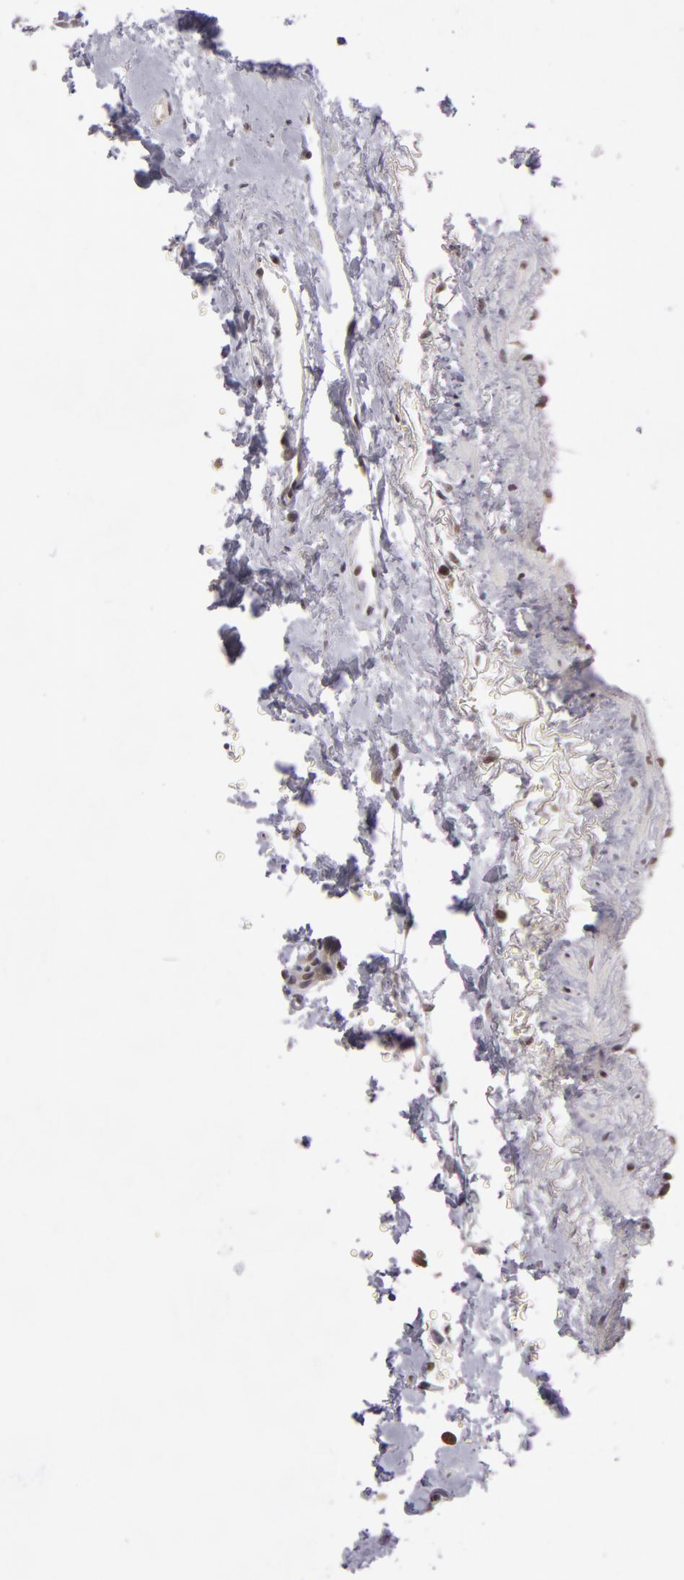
{"staining": {"intensity": "negative", "quantity": "none", "location": "none"}, "tissue": "breast cancer", "cell_type": "Tumor cells", "image_type": "cancer", "snomed": [{"axis": "morphology", "description": "Duct carcinoma"}, {"axis": "topography", "description": "Breast"}], "caption": "Histopathology image shows no protein staining in tumor cells of breast infiltrating ductal carcinoma tissue.", "gene": "RRP7A", "patient": {"sex": "female", "age": 69}}